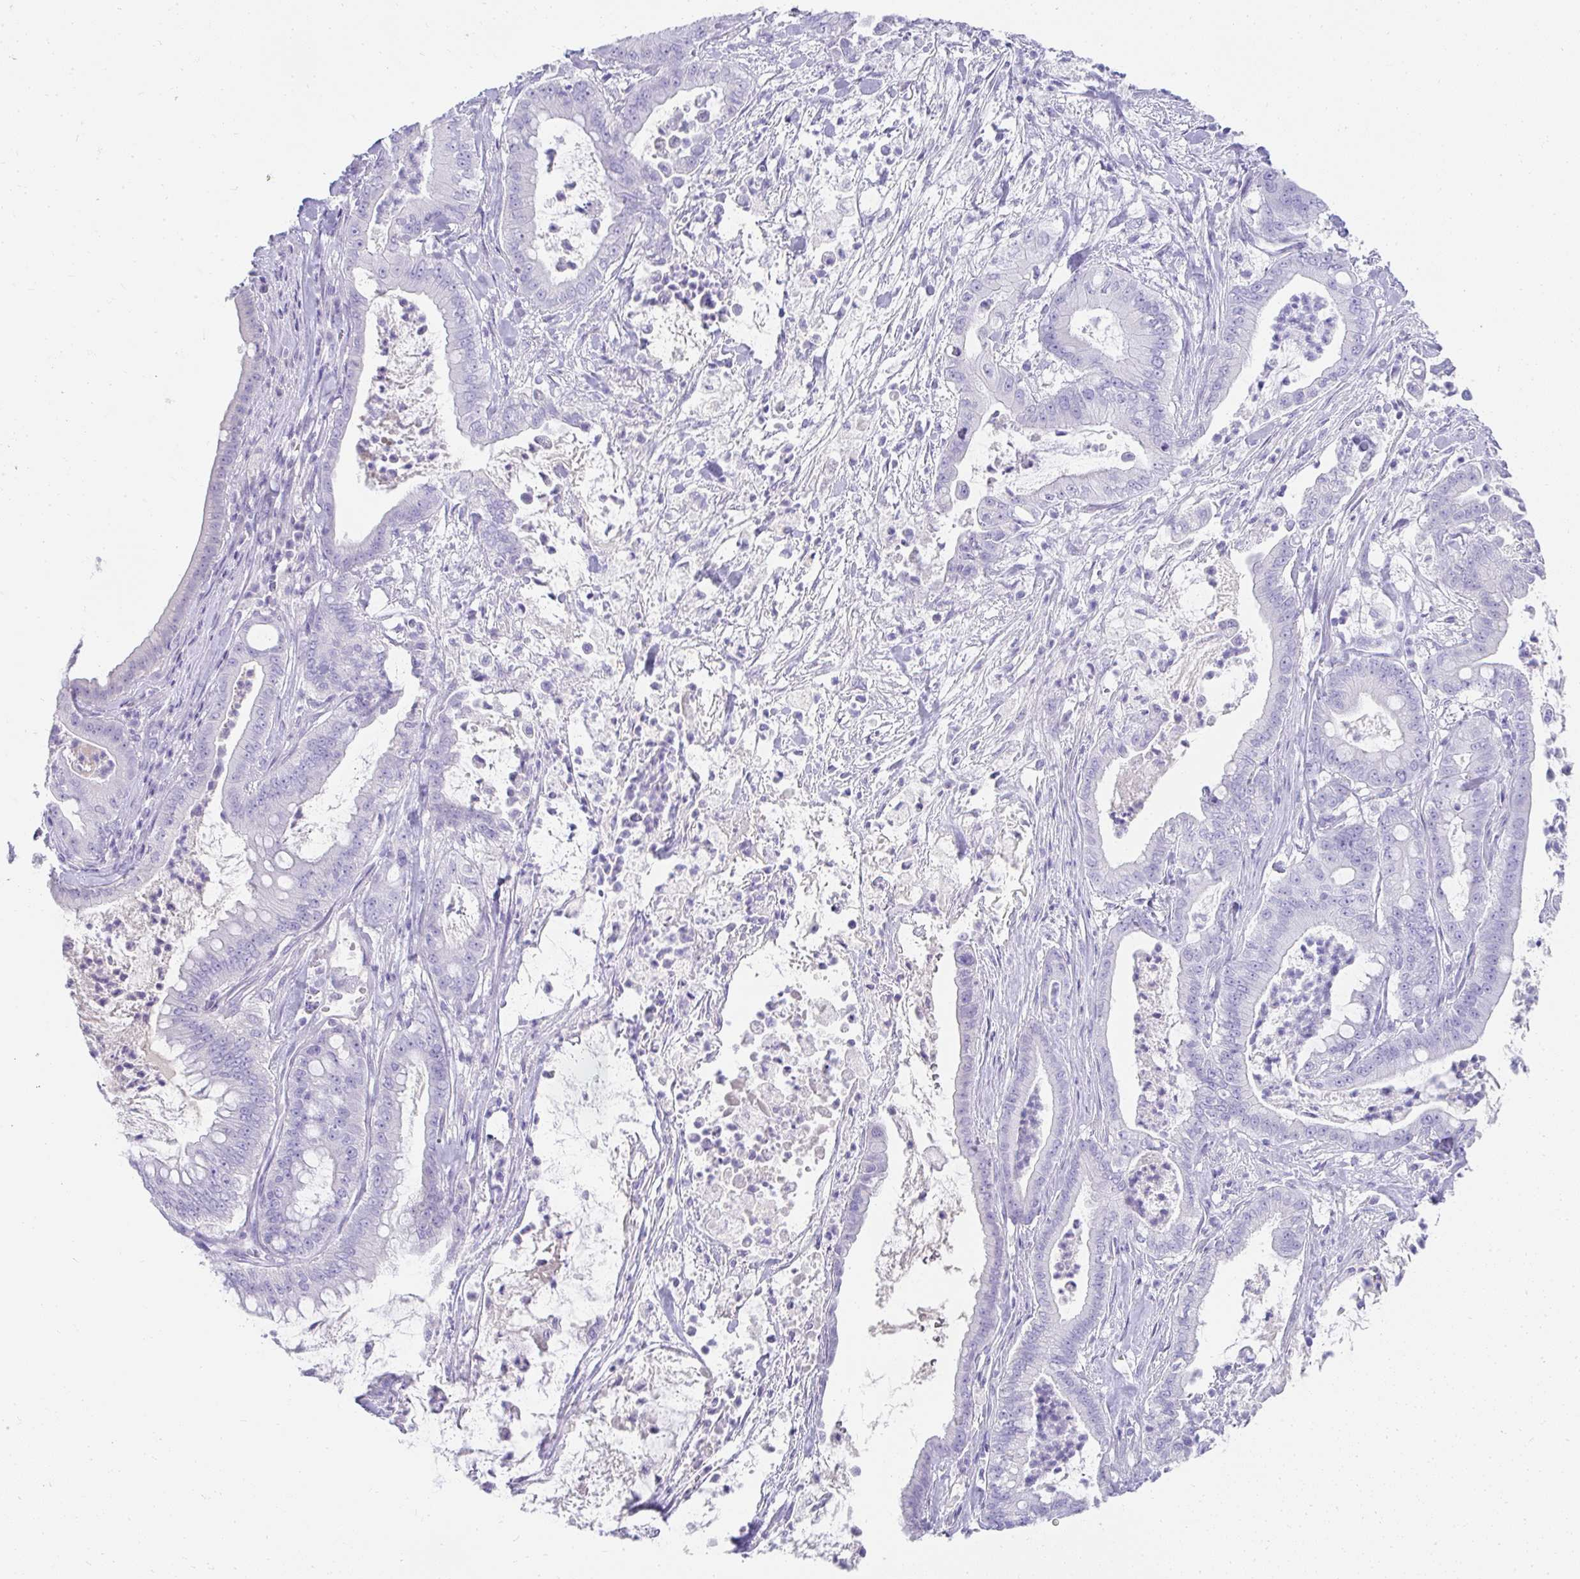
{"staining": {"intensity": "negative", "quantity": "none", "location": "none"}, "tissue": "pancreatic cancer", "cell_type": "Tumor cells", "image_type": "cancer", "snomed": [{"axis": "morphology", "description": "Adenocarcinoma, NOS"}, {"axis": "topography", "description": "Pancreas"}], "caption": "Human adenocarcinoma (pancreatic) stained for a protein using IHC exhibits no staining in tumor cells.", "gene": "TNNT1", "patient": {"sex": "male", "age": 71}}